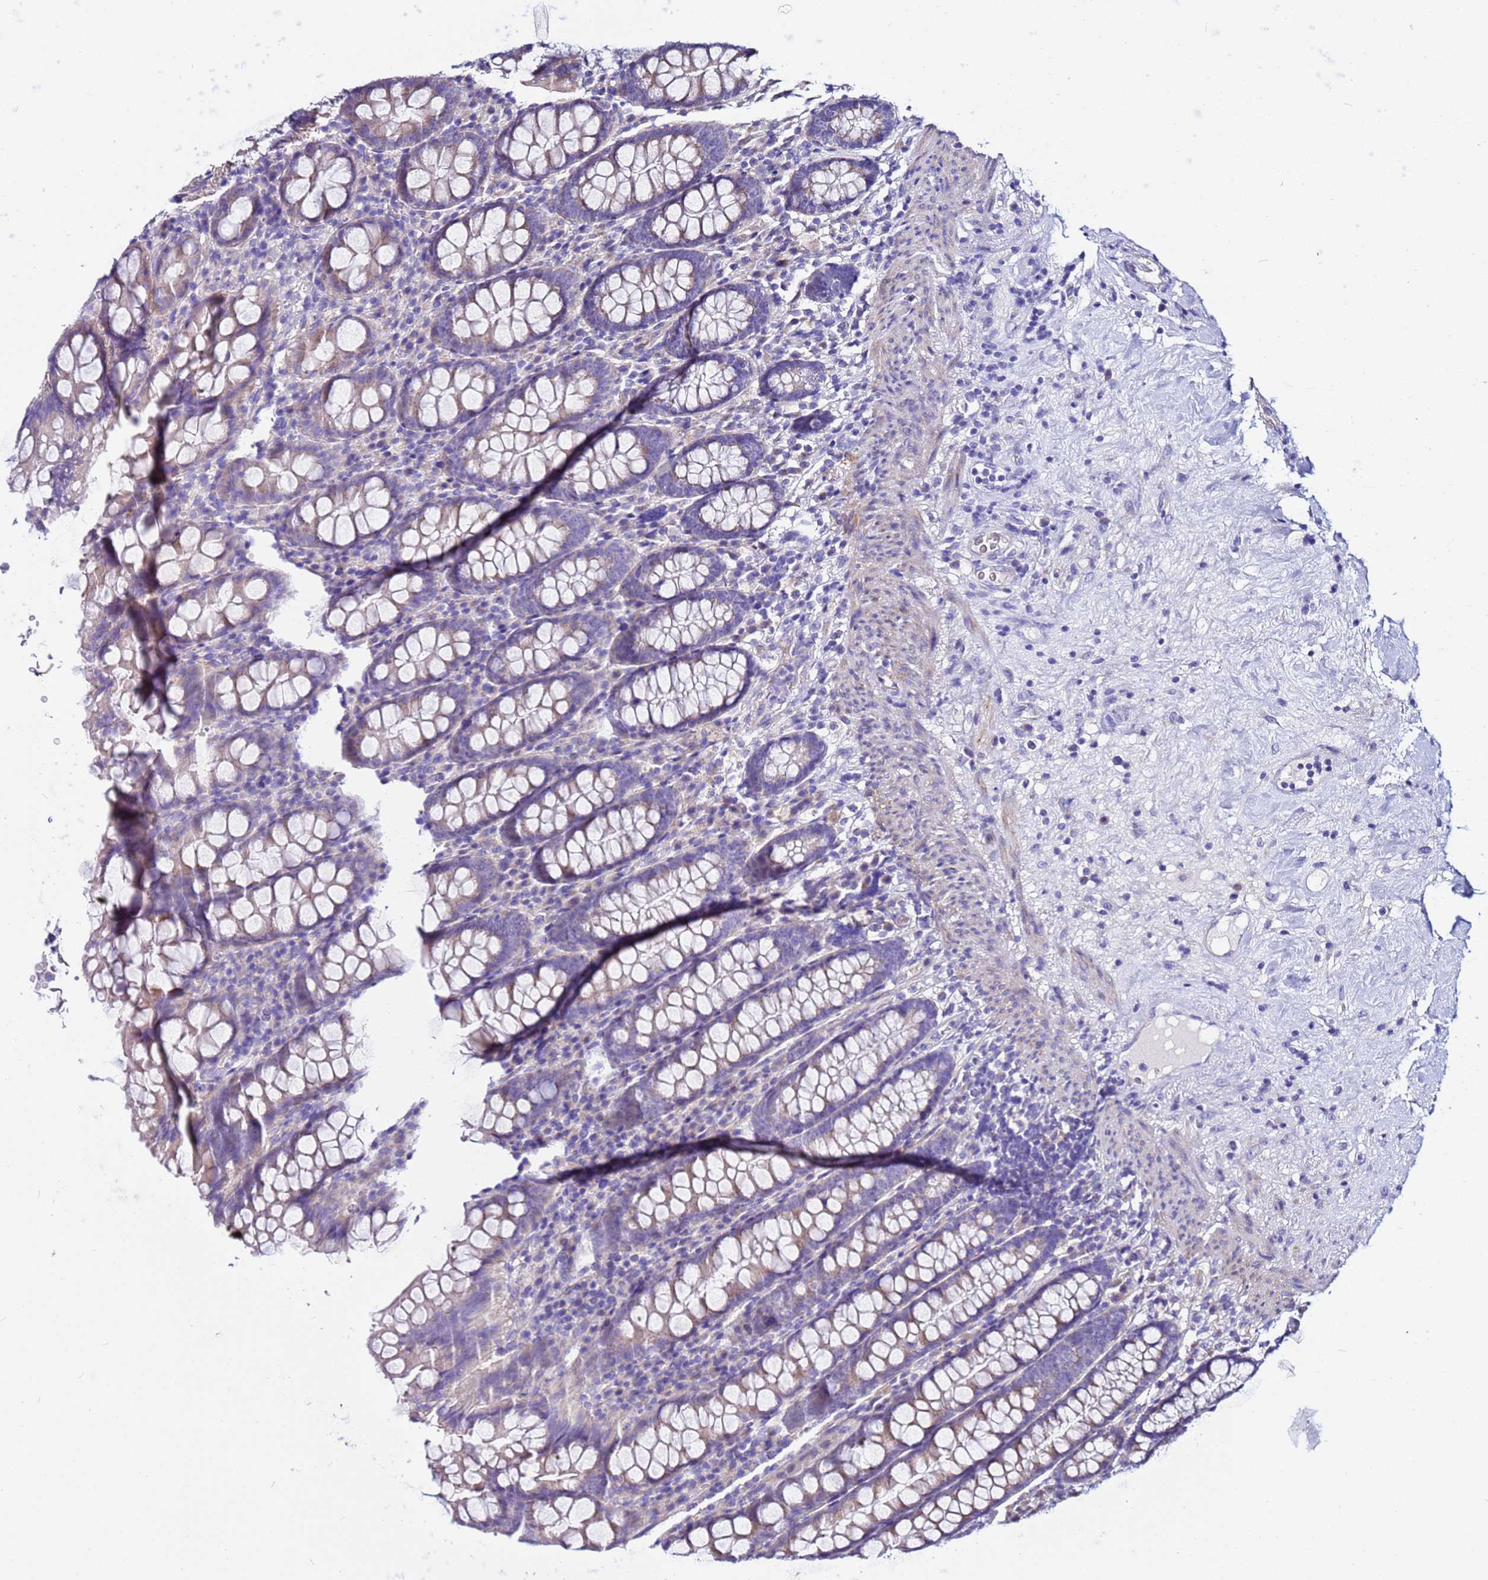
{"staining": {"intensity": "negative", "quantity": "none", "location": "none"}, "tissue": "colon", "cell_type": "Endothelial cells", "image_type": "normal", "snomed": [{"axis": "morphology", "description": "Normal tissue, NOS"}, {"axis": "topography", "description": "Colon"}], "caption": "The image demonstrates no significant expression in endothelial cells of colon.", "gene": "USP18", "patient": {"sex": "female", "age": 79}}